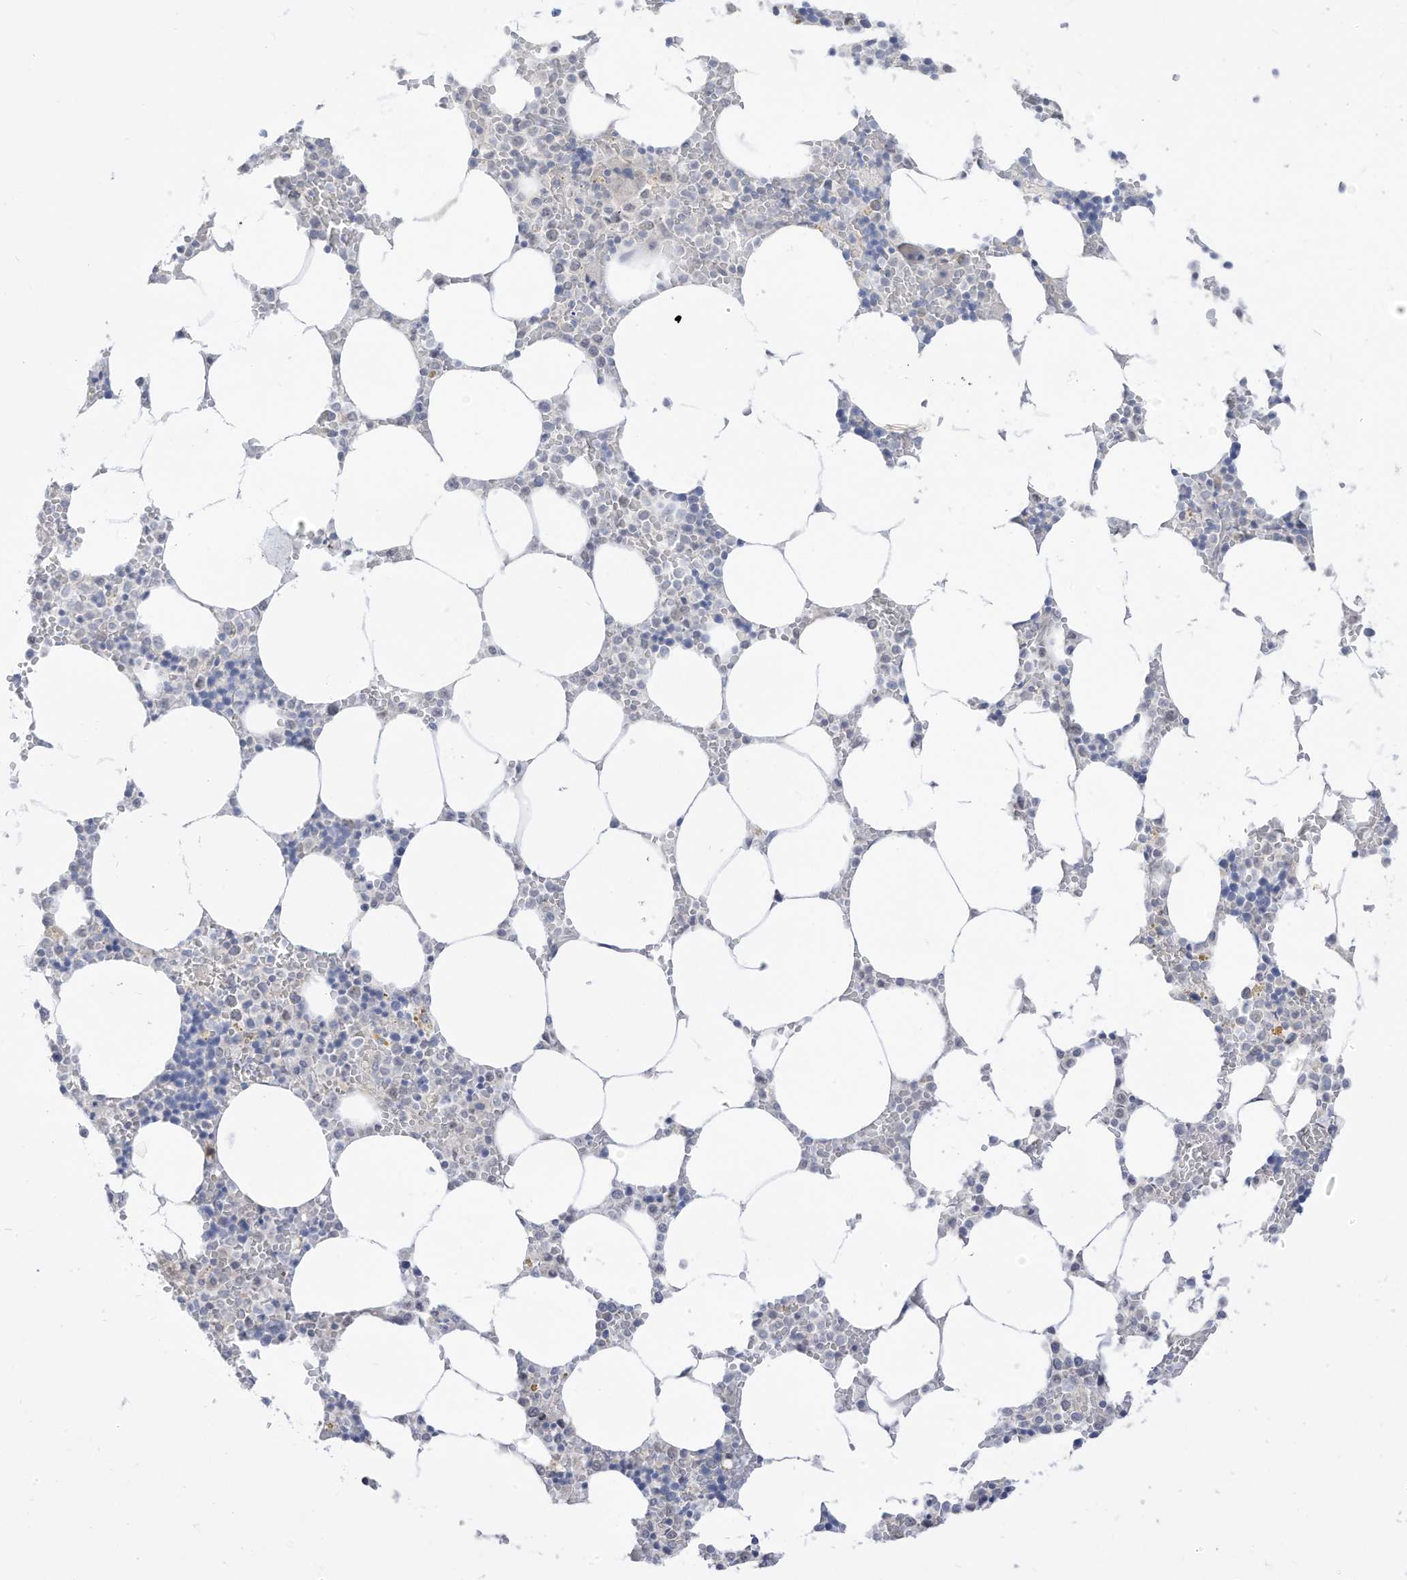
{"staining": {"intensity": "negative", "quantity": "none", "location": "none"}, "tissue": "bone marrow", "cell_type": "Hematopoietic cells", "image_type": "normal", "snomed": [{"axis": "morphology", "description": "Normal tissue, NOS"}, {"axis": "topography", "description": "Bone marrow"}], "caption": "The IHC photomicrograph has no significant expression in hematopoietic cells of bone marrow.", "gene": "OGT", "patient": {"sex": "male", "age": 70}}